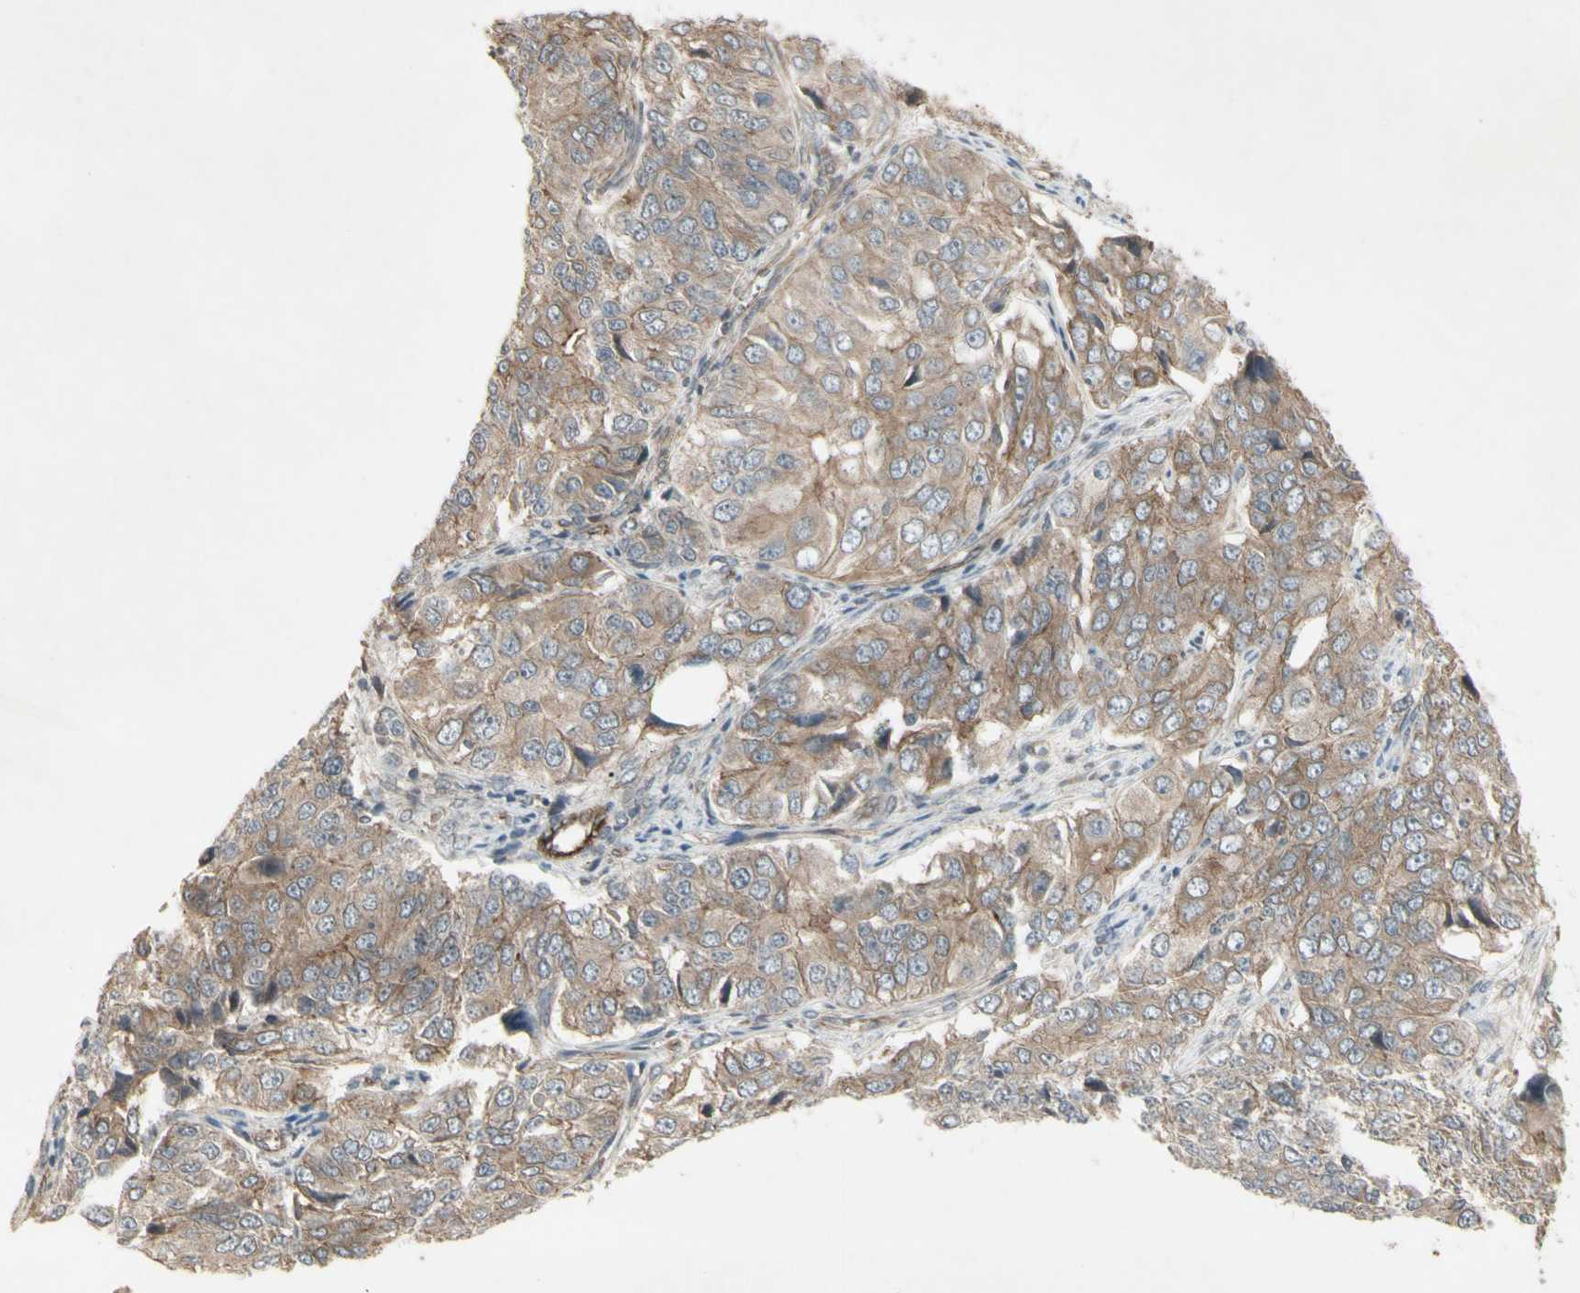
{"staining": {"intensity": "weak", "quantity": ">75%", "location": "cytoplasmic/membranous"}, "tissue": "ovarian cancer", "cell_type": "Tumor cells", "image_type": "cancer", "snomed": [{"axis": "morphology", "description": "Carcinoma, endometroid"}, {"axis": "topography", "description": "Ovary"}], "caption": "Tumor cells demonstrate low levels of weak cytoplasmic/membranous expression in about >75% of cells in ovarian cancer. (DAB = brown stain, brightfield microscopy at high magnification).", "gene": "JAG1", "patient": {"sex": "female", "age": 51}}